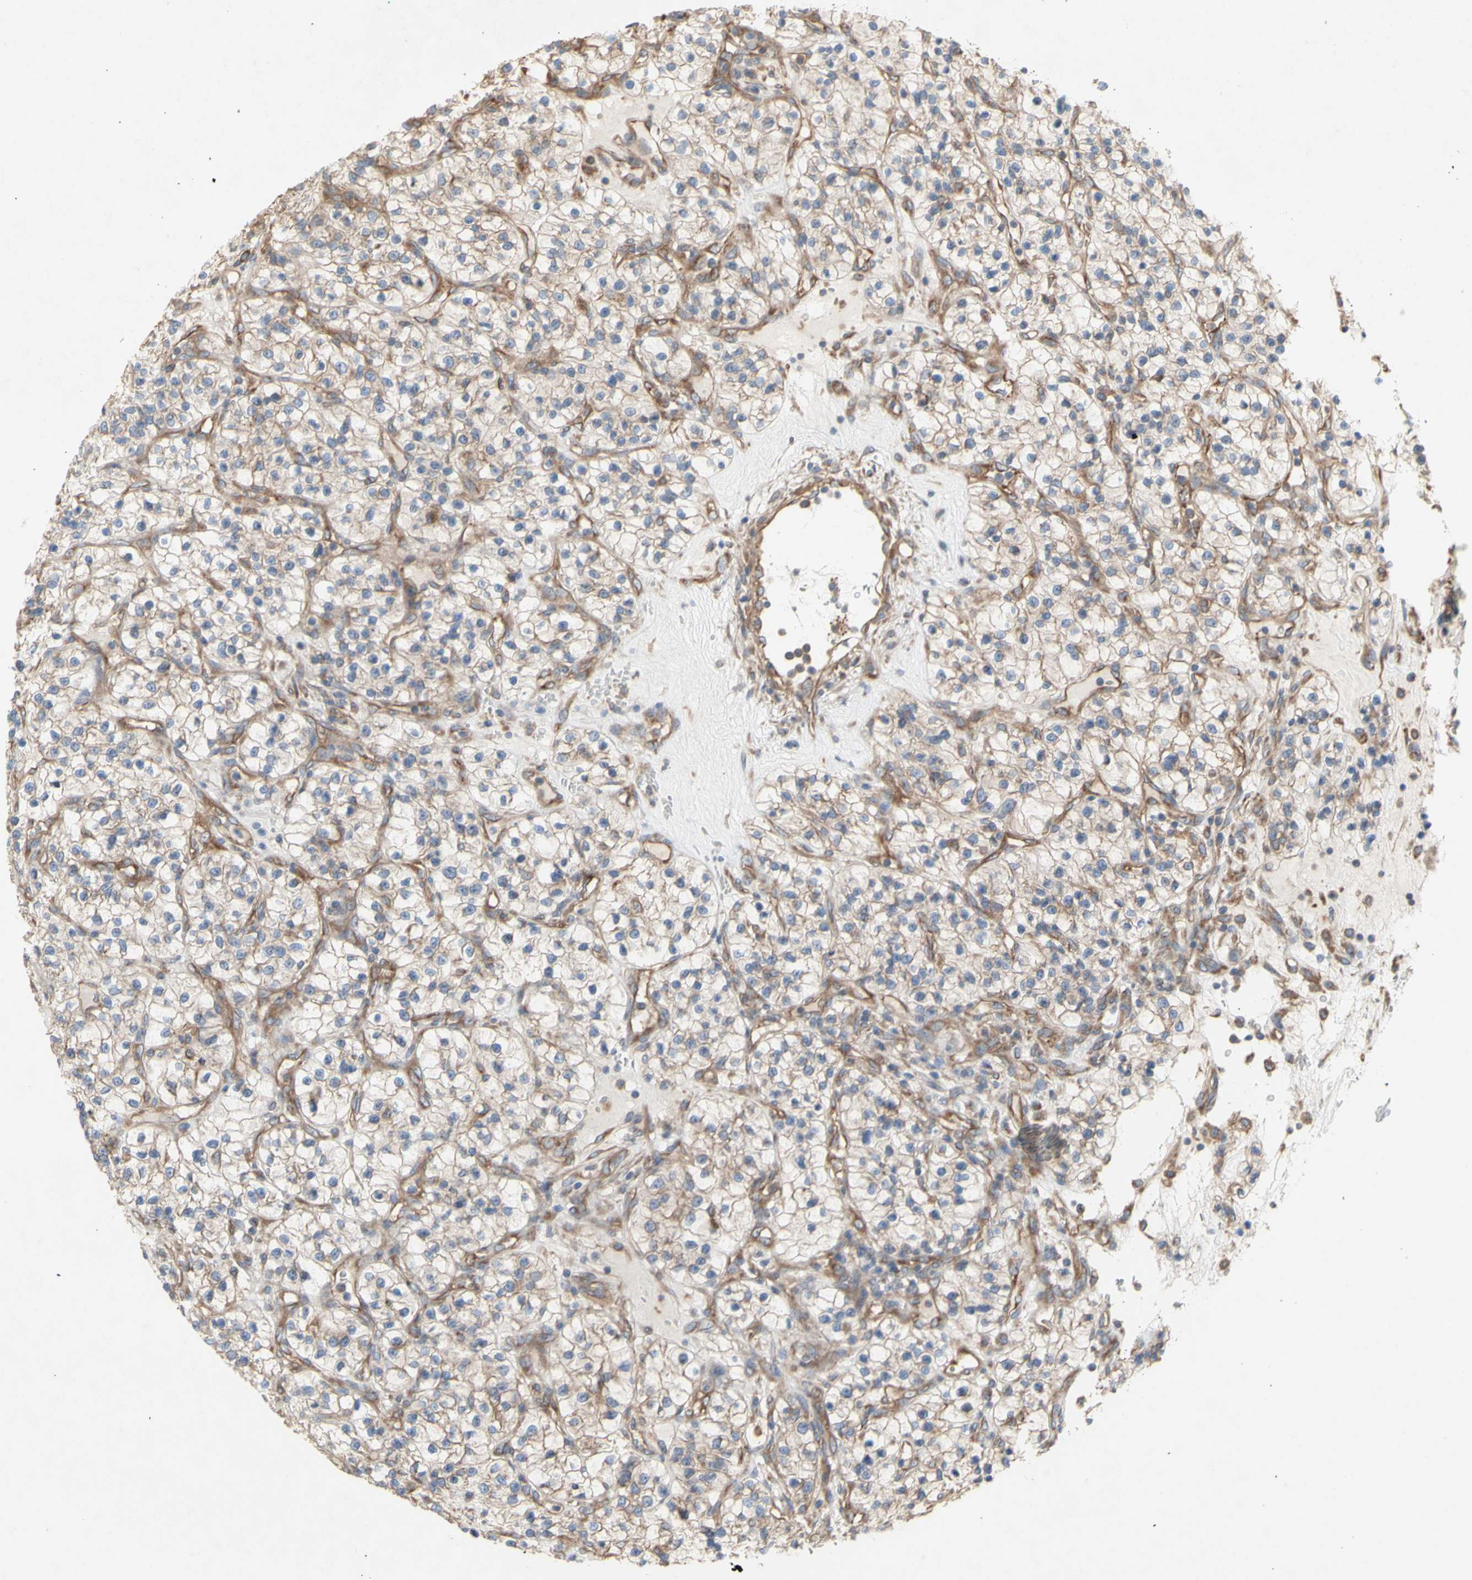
{"staining": {"intensity": "negative", "quantity": "none", "location": "none"}, "tissue": "renal cancer", "cell_type": "Tumor cells", "image_type": "cancer", "snomed": [{"axis": "morphology", "description": "Adenocarcinoma, NOS"}, {"axis": "topography", "description": "Kidney"}], "caption": "Immunohistochemistry image of human renal adenocarcinoma stained for a protein (brown), which displays no expression in tumor cells.", "gene": "KLC1", "patient": {"sex": "female", "age": 57}}